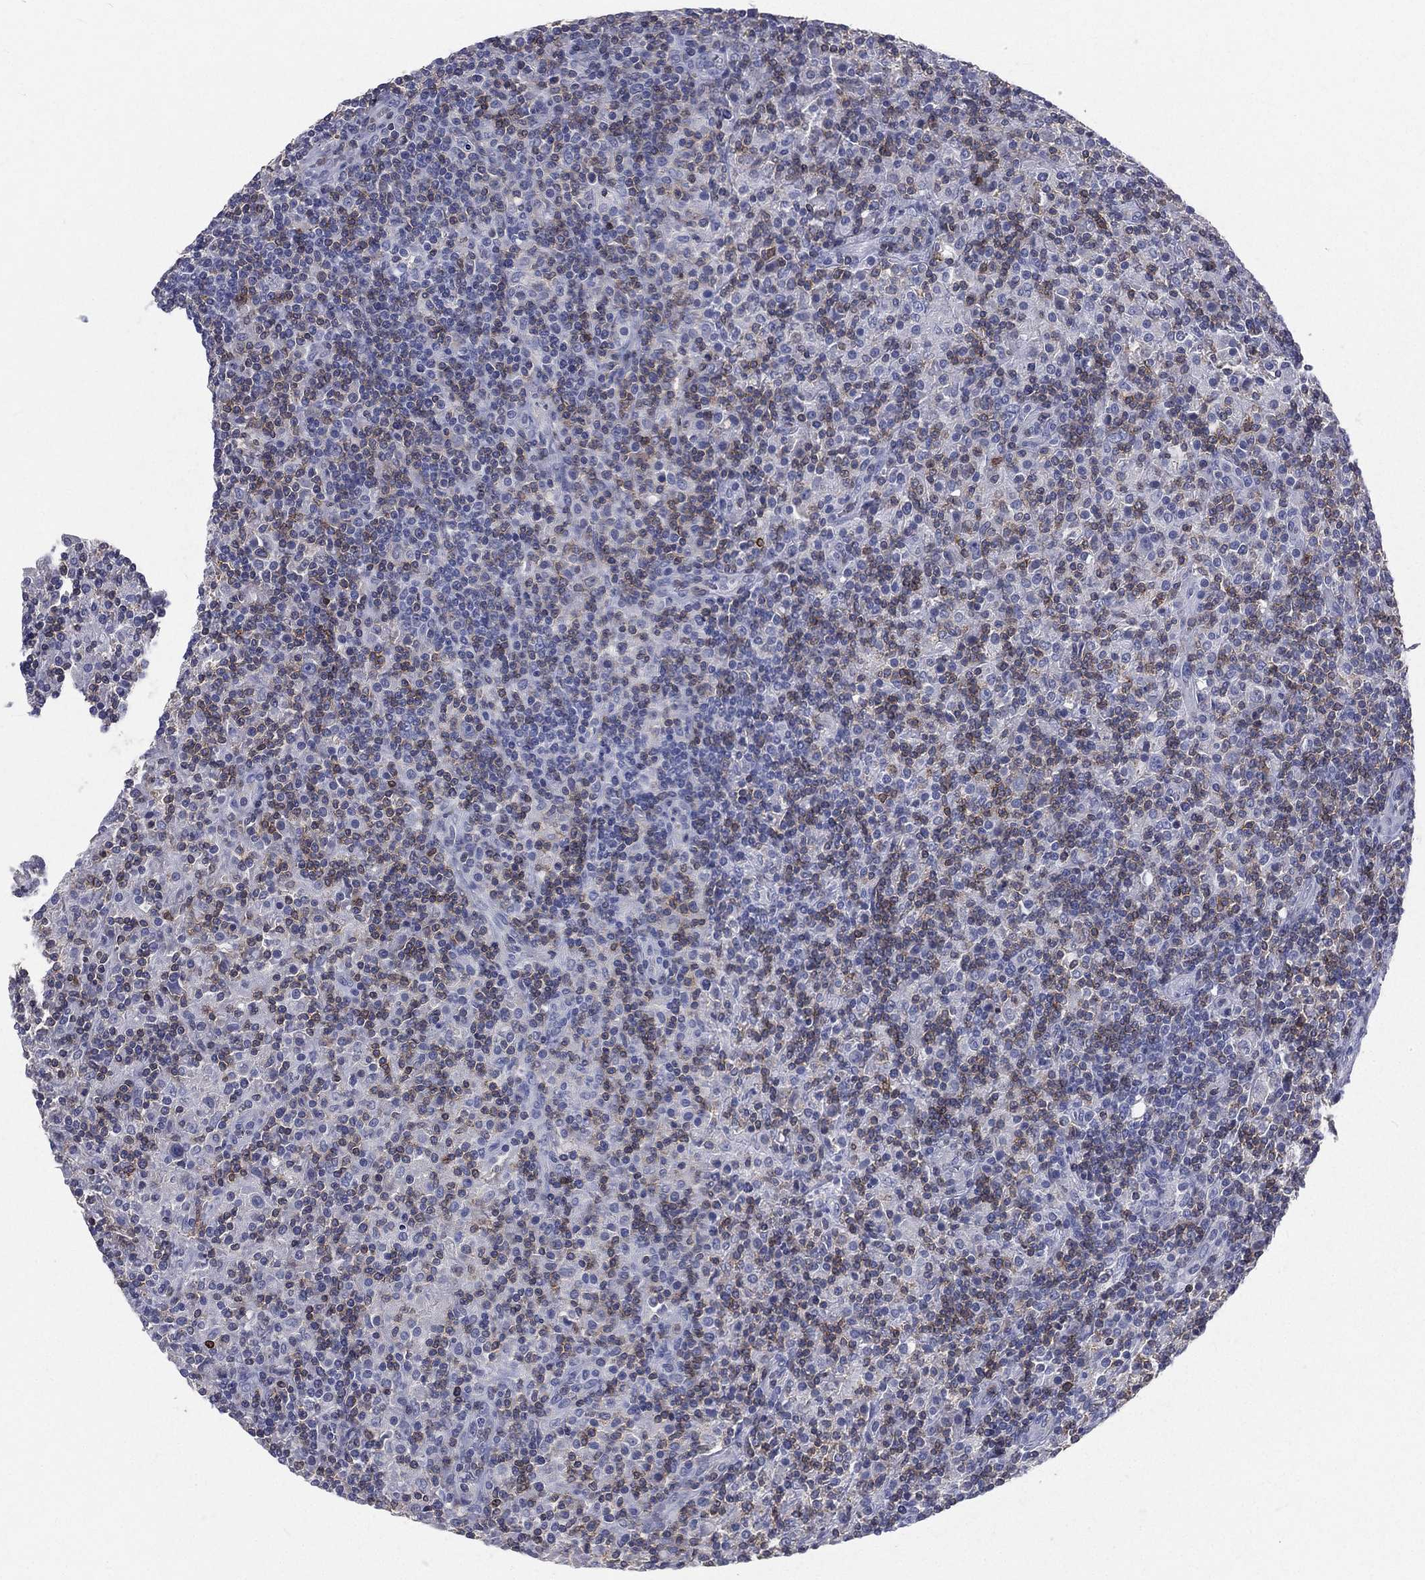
{"staining": {"intensity": "negative", "quantity": "none", "location": "none"}, "tissue": "lymphoma", "cell_type": "Tumor cells", "image_type": "cancer", "snomed": [{"axis": "morphology", "description": "Hodgkin's disease, NOS"}, {"axis": "topography", "description": "Lymph node"}], "caption": "DAB (3,3'-diaminobenzidine) immunohistochemical staining of Hodgkin's disease reveals no significant positivity in tumor cells. (Brightfield microscopy of DAB (3,3'-diaminobenzidine) immunohistochemistry at high magnification).", "gene": "CD3D", "patient": {"sex": "male", "age": 70}}